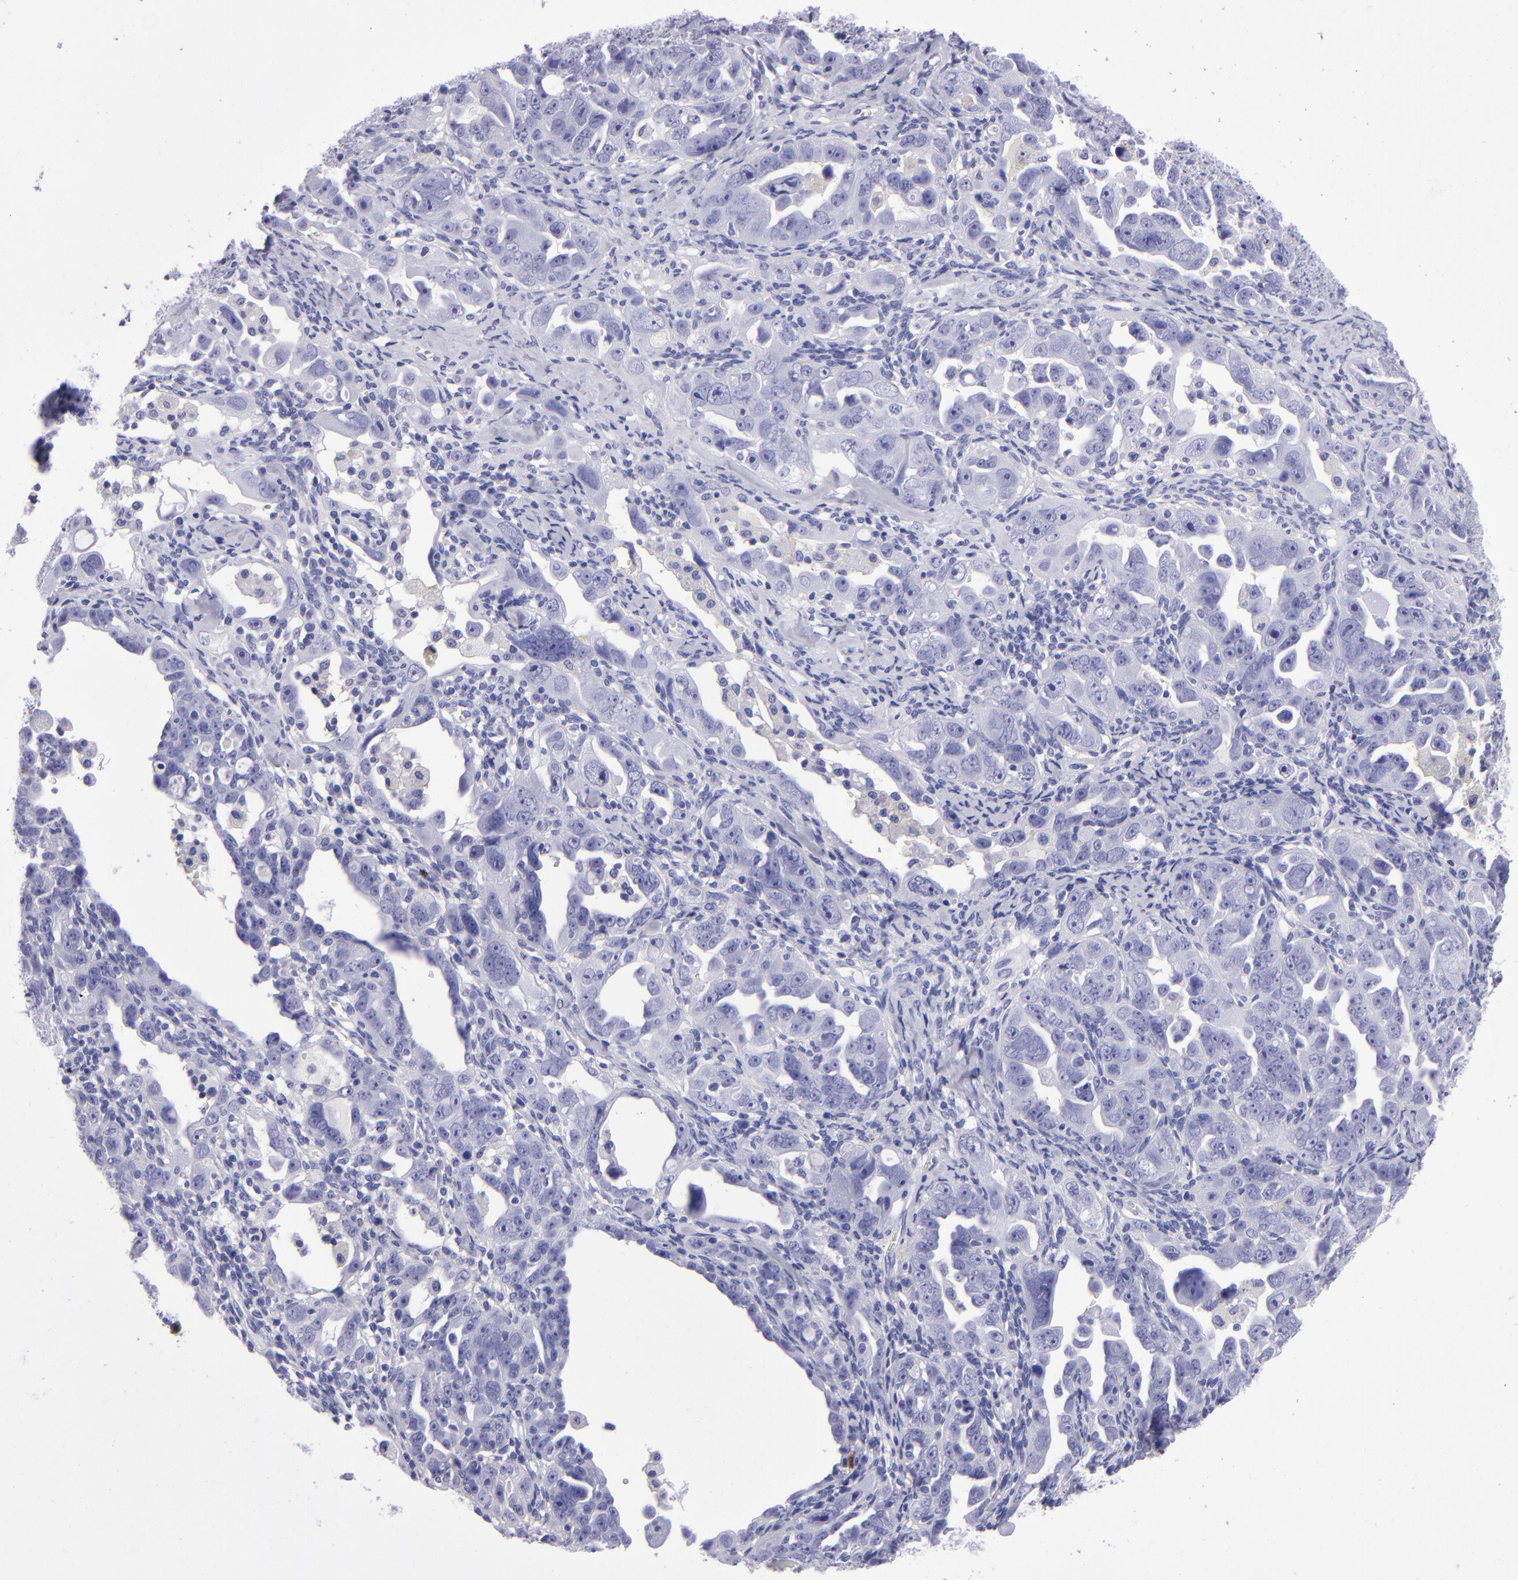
{"staining": {"intensity": "negative", "quantity": "none", "location": "none"}, "tissue": "ovarian cancer", "cell_type": "Tumor cells", "image_type": "cancer", "snomed": [{"axis": "morphology", "description": "Cystadenocarcinoma, serous, NOS"}, {"axis": "topography", "description": "Ovary"}], "caption": "A high-resolution photomicrograph shows IHC staining of ovarian cancer (serous cystadenocarcinoma), which demonstrates no significant positivity in tumor cells.", "gene": "TYRP1", "patient": {"sex": "female", "age": 66}}